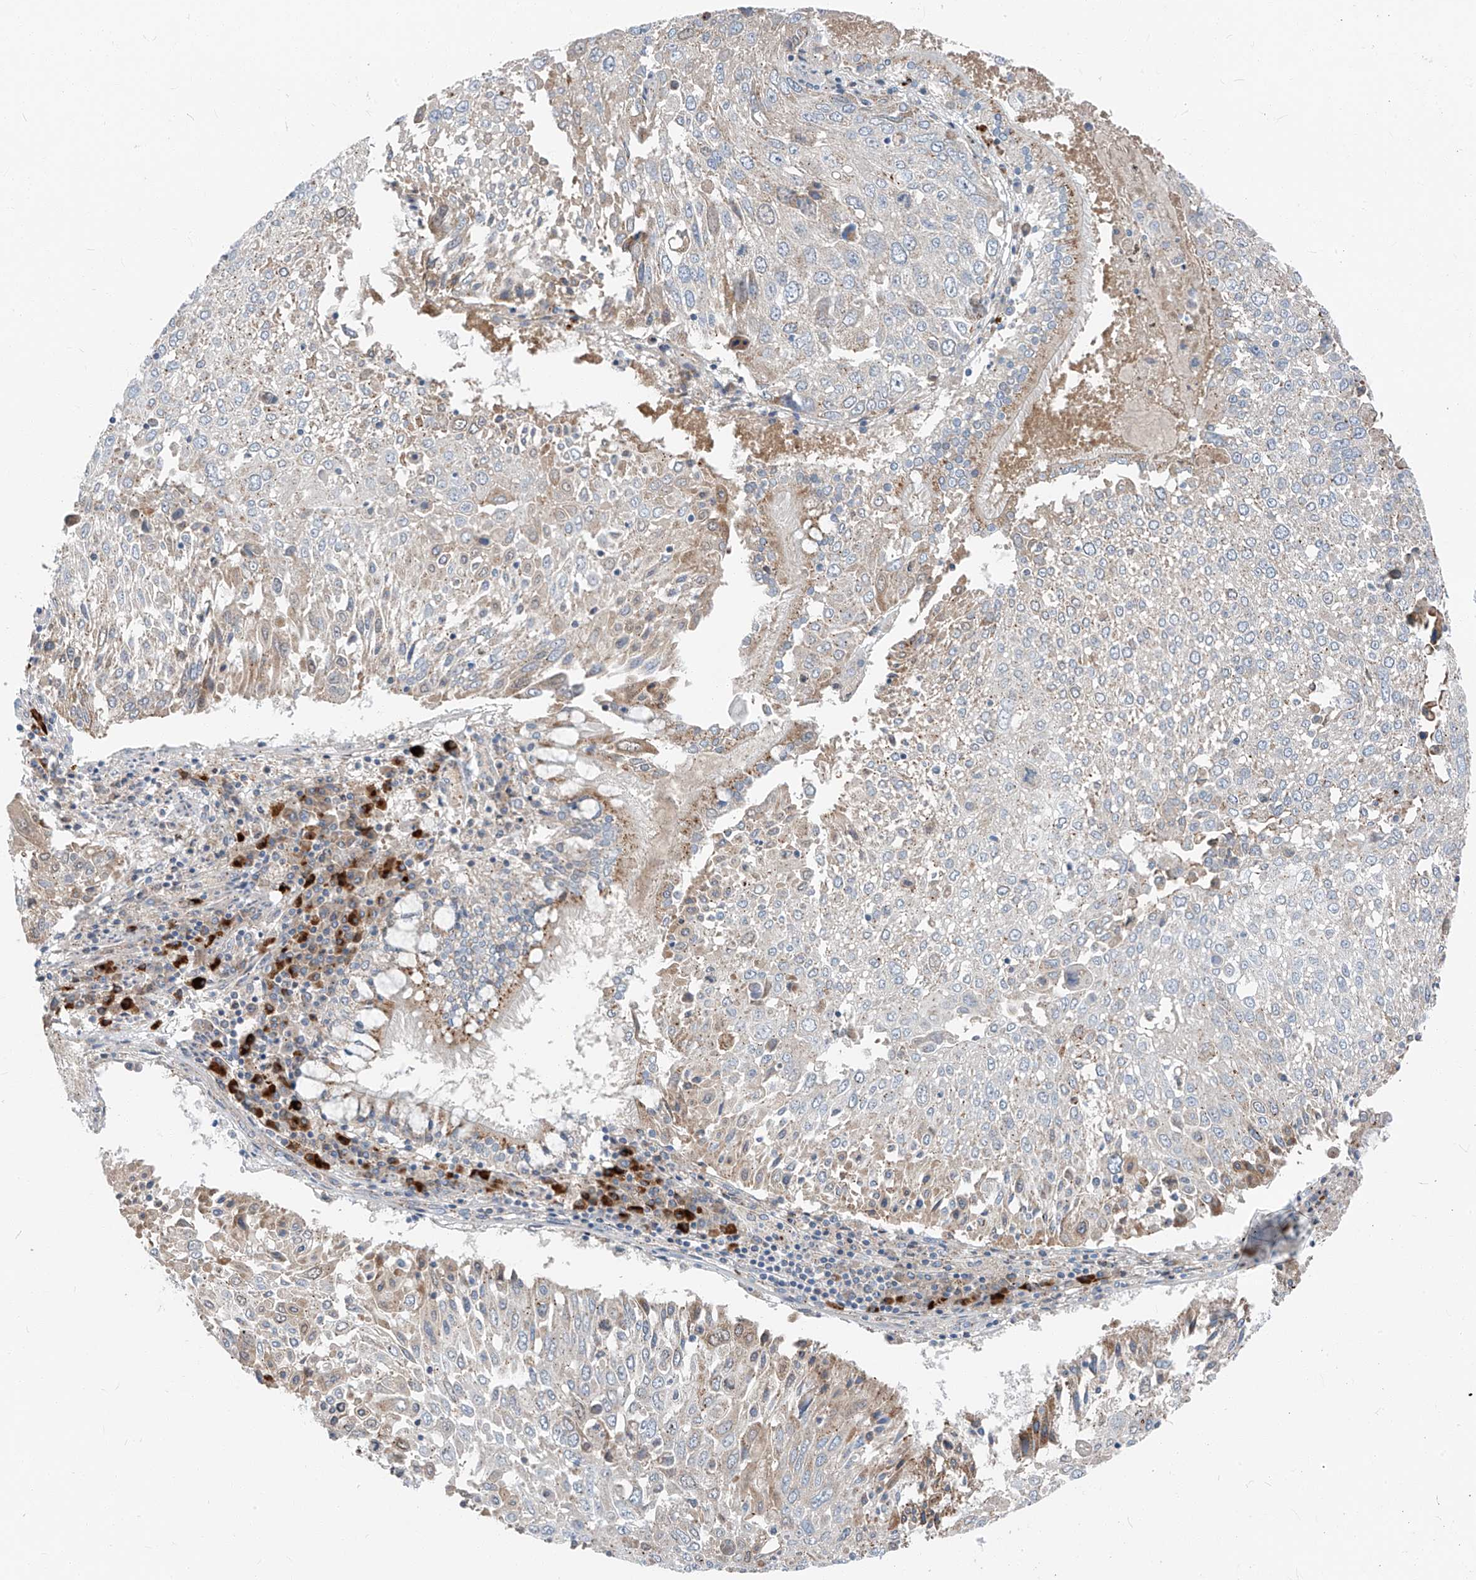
{"staining": {"intensity": "weak", "quantity": "<25%", "location": "cytoplasmic/membranous"}, "tissue": "lung cancer", "cell_type": "Tumor cells", "image_type": "cancer", "snomed": [{"axis": "morphology", "description": "Squamous cell carcinoma, NOS"}, {"axis": "topography", "description": "Lung"}], "caption": "Tumor cells are negative for protein expression in human lung squamous cell carcinoma.", "gene": "CHMP2B", "patient": {"sex": "male", "age": 65}}